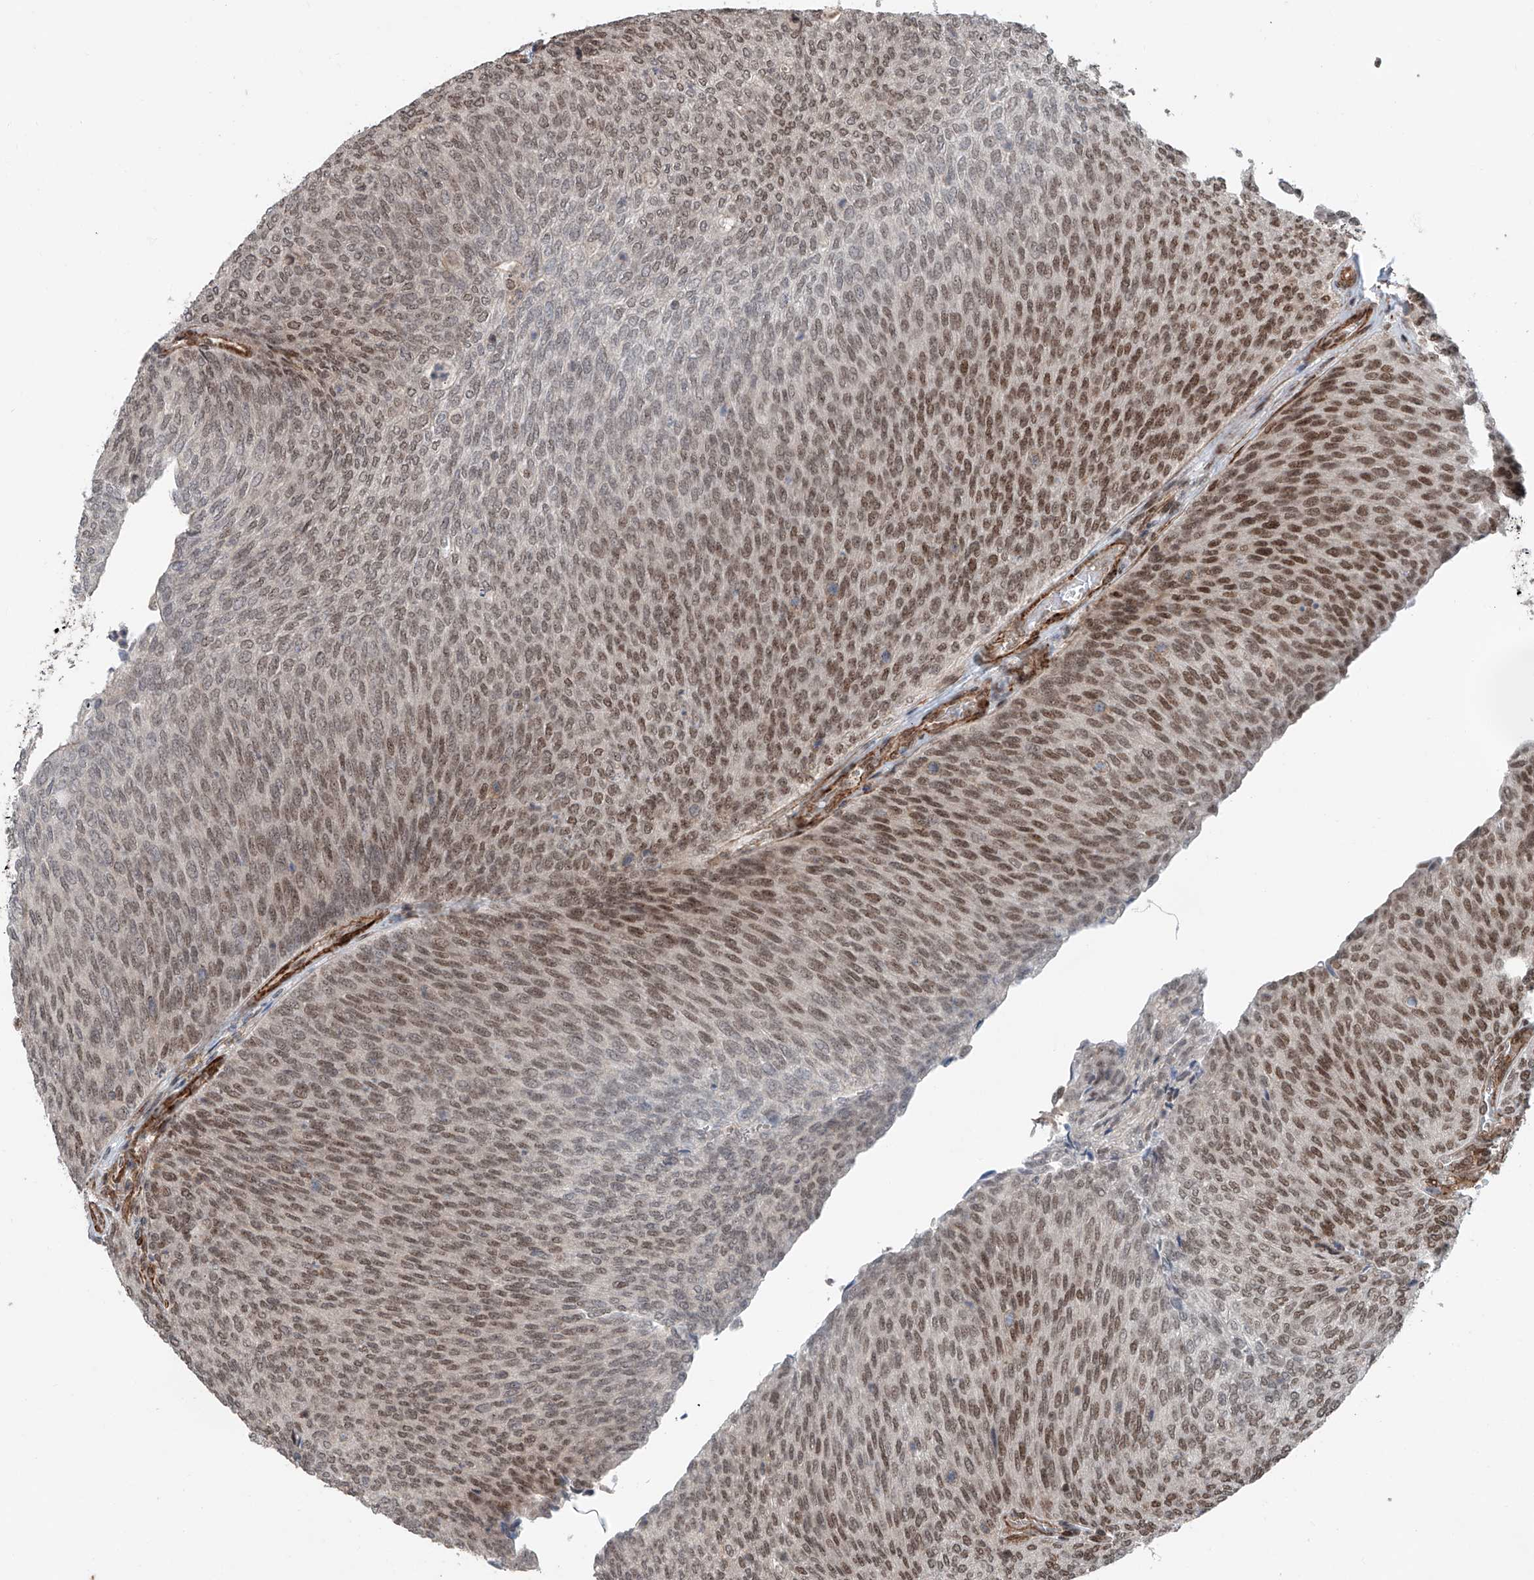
{"staining": {"intensity": "moderate", "quantity": ">75%", "location": "nuclear"}, "tissue": "urothelial cancer", "cell_type": "Tumor cells", "image_type": "cancer", "snomed": [{"axis": "morphology", "description": "Urothelial carcinoma, Low grade"}, {"axis": "topography", "description": "Urinary bladder"}], "caption": "An IHC image of neoplastic tissue is shown. Protein staining in brown highlights moderate nuclear positivity in urothelial cancer within tumor cells. The staining was performed using DAB, with brown indicating positive protein expression. Nuclei are stained blue with hematoxylin.", "gene": "SDE2", "patient": {"sex": "female", "age": 79}}